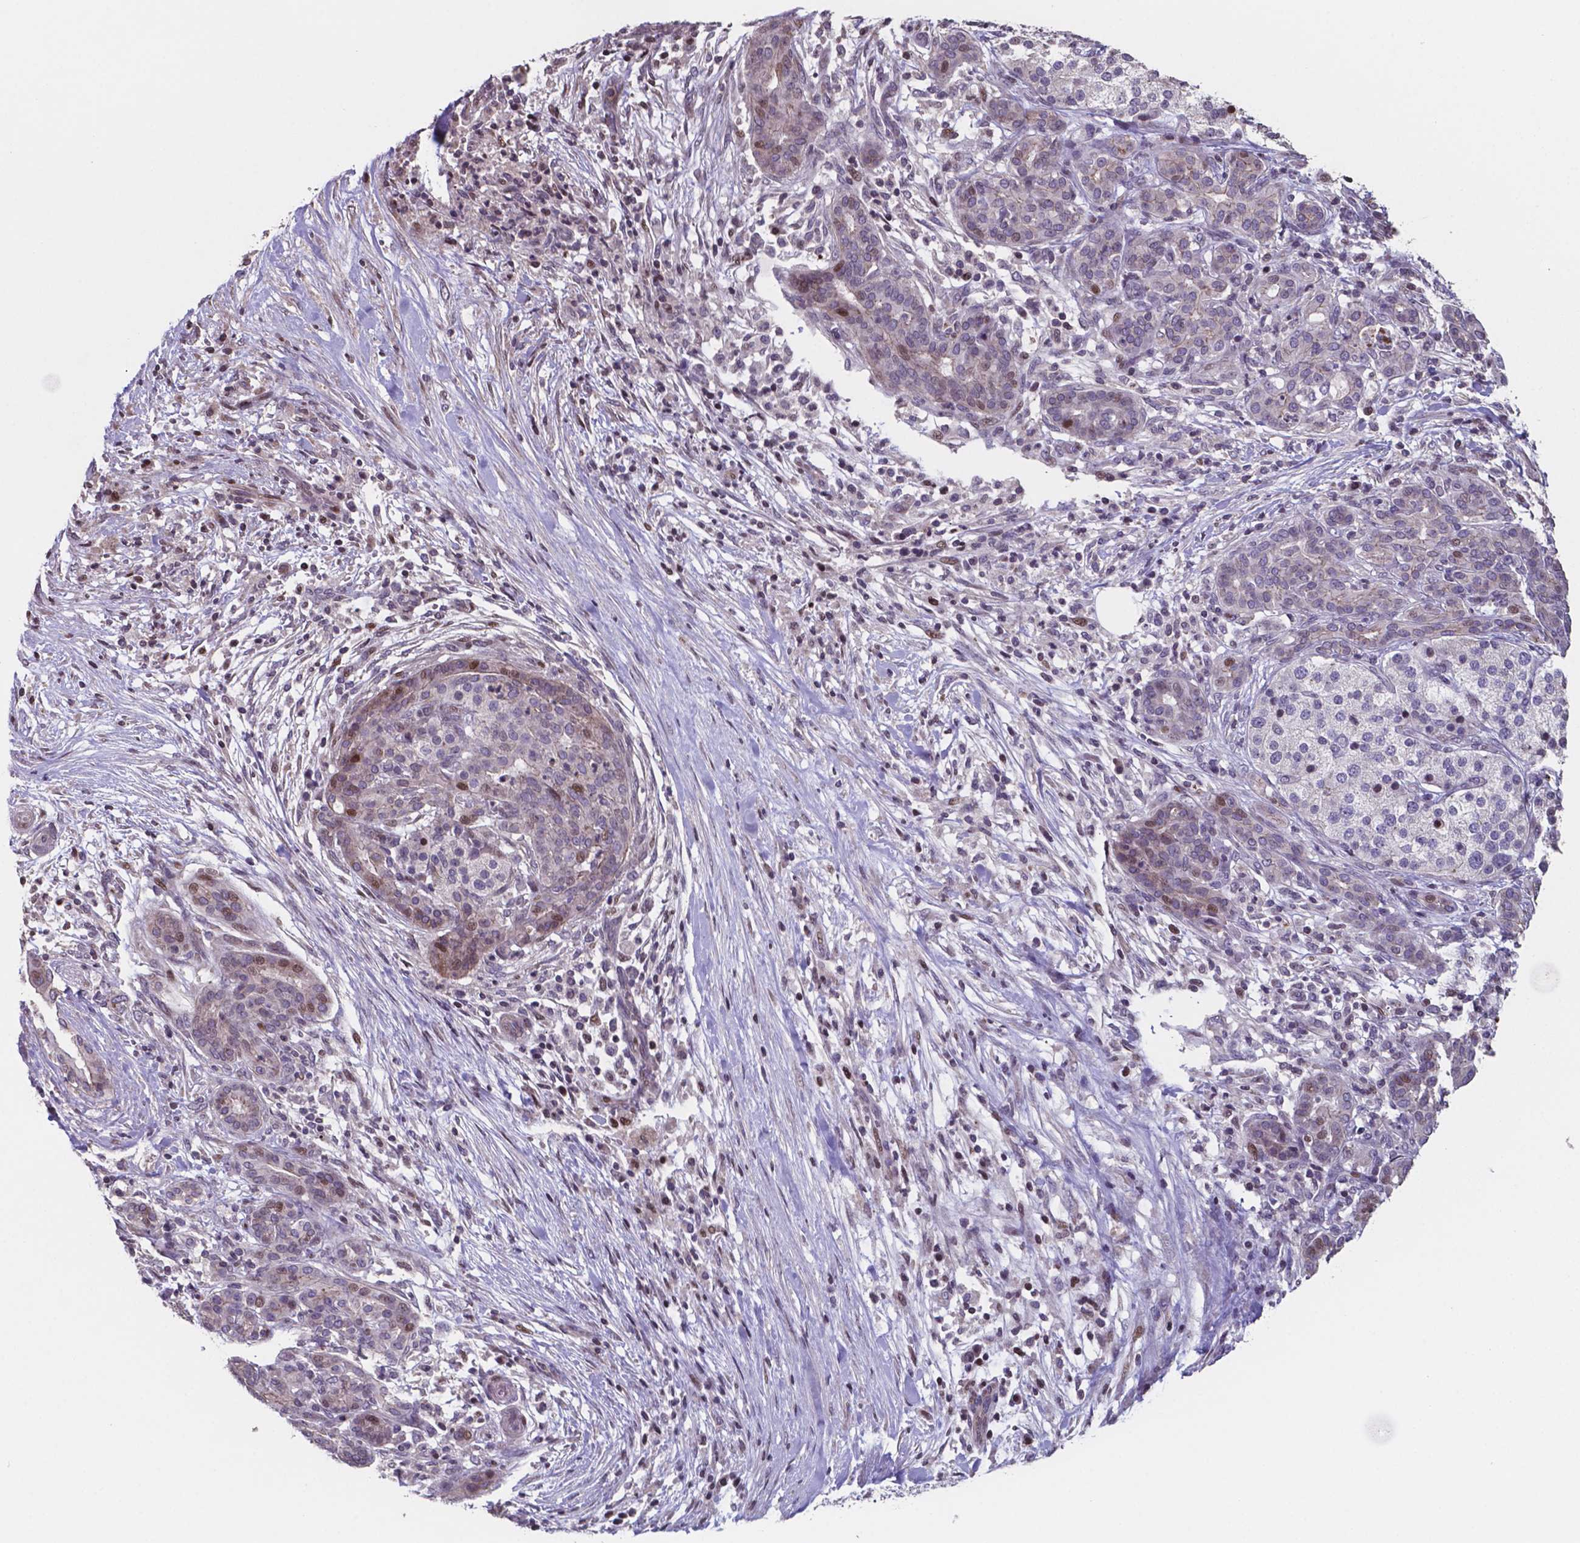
{"staining": {"intensity": "weak", "quantity": "<25%", "location": "cytoplasmic/membranous,nuclear"}, "tissue": "pancreatic cancer", "cell_type": "Tumor cells", "image_type": "cancer", "snomed": [{"axis": "morphology", "description": "Adenocarcinoma, NOS"}, {"axis": "topography", "description": "Pancreas"}], "caption": "Tumor cells are negative for protein expression in human pancreatic cancer. (Immunohistochemistry, brightfield microscopy, high magnification).", "gene": "MLC1", "patient": {"sex": "male", "age": 44}}